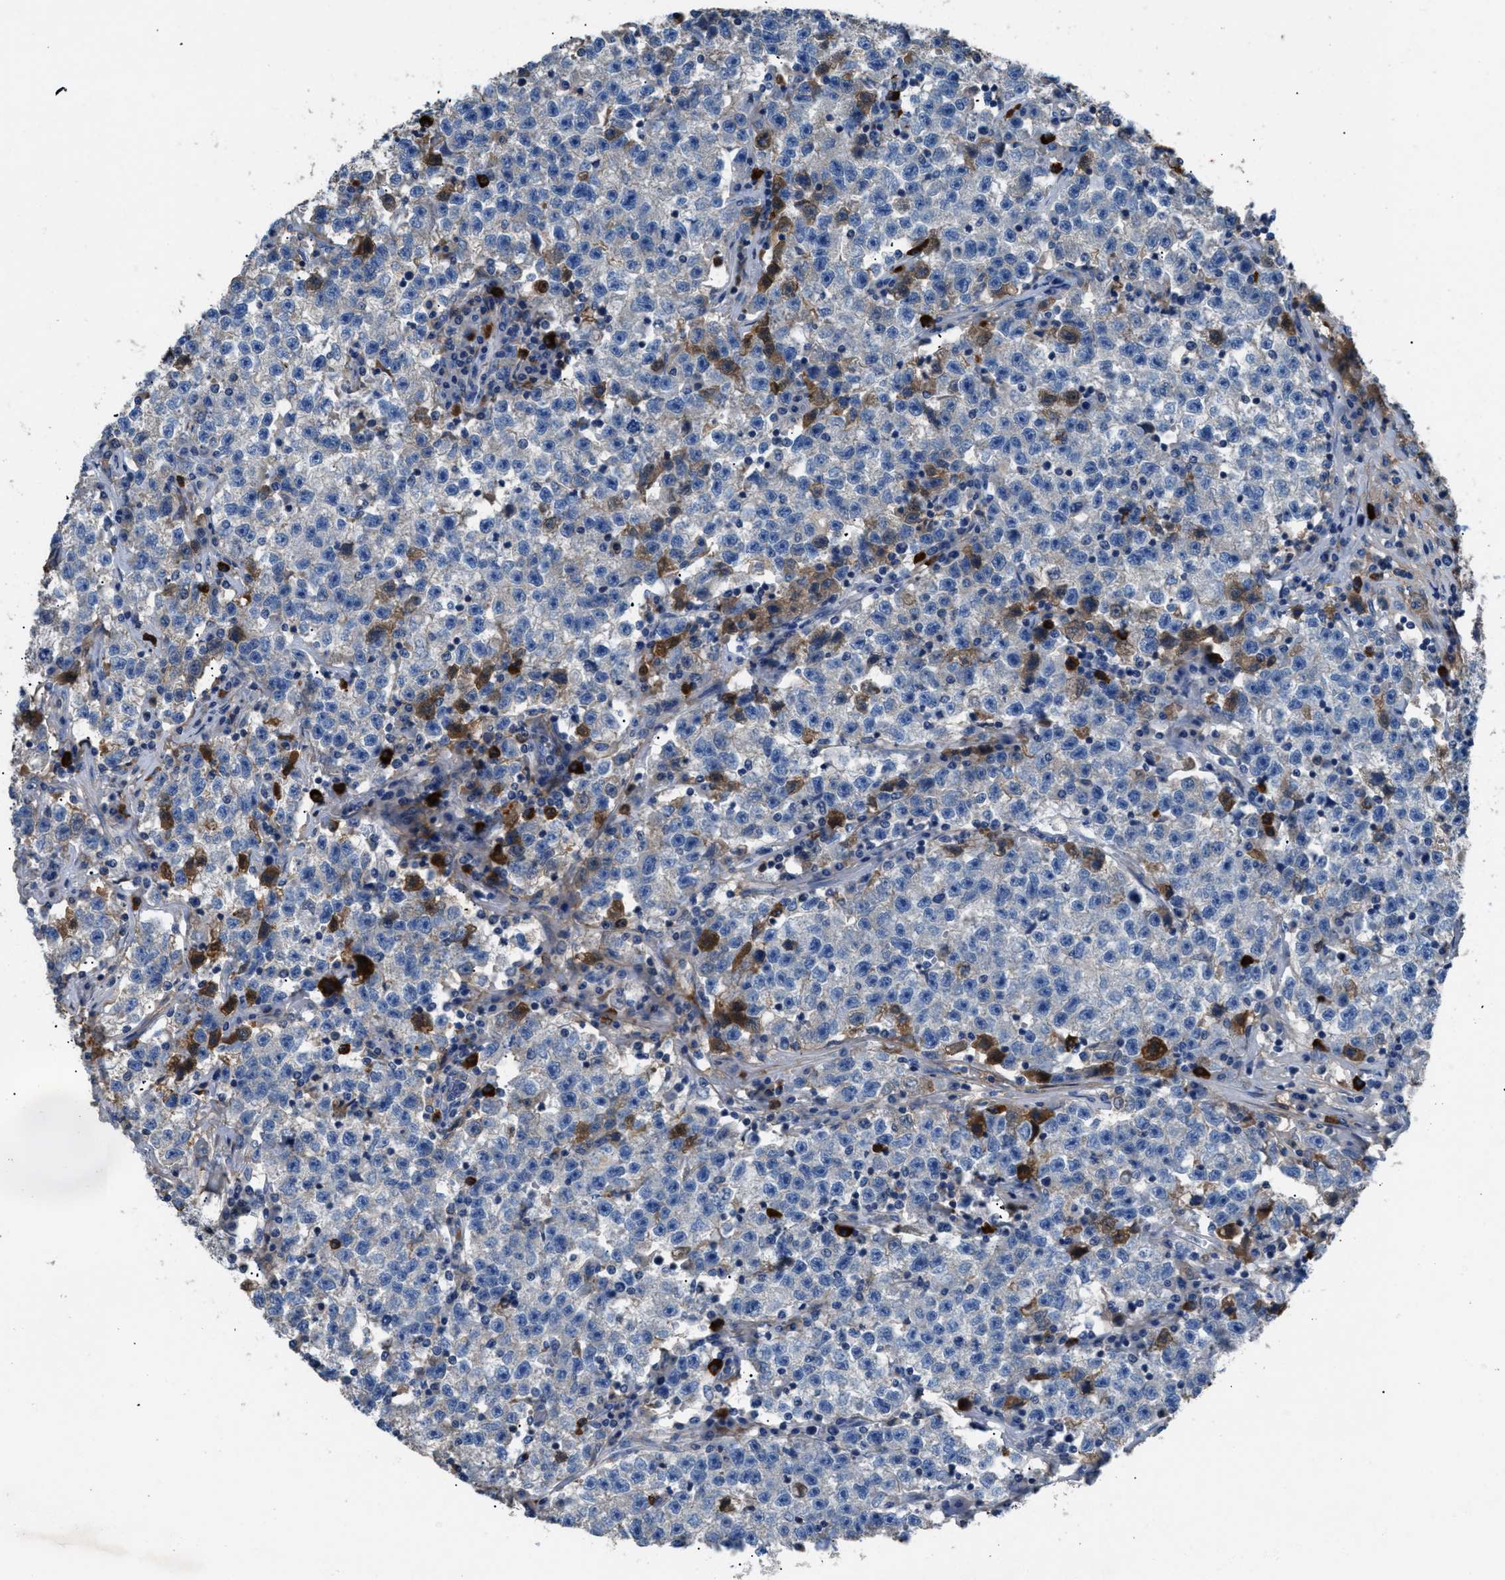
{"staining": {"intensity": "negative", "quantity": "none", "location": "none"}, "tissue": "testis cancer", "cell_type": "Tumor cells", "image_type": "cancer", "snomed": [{"axis": "morphology", "description": "Seminoma, NOS"}, {"axis": "topography", "description": "Testis"}], "caption": "High magnification brightfield microscopy of testis cancer stained with DAB (brown) and counterstained with hematoxylin (blue): tumor cells show no significant expression.", "gene": "SGCZ", "patient": {"sex": "male", "age": 22}}